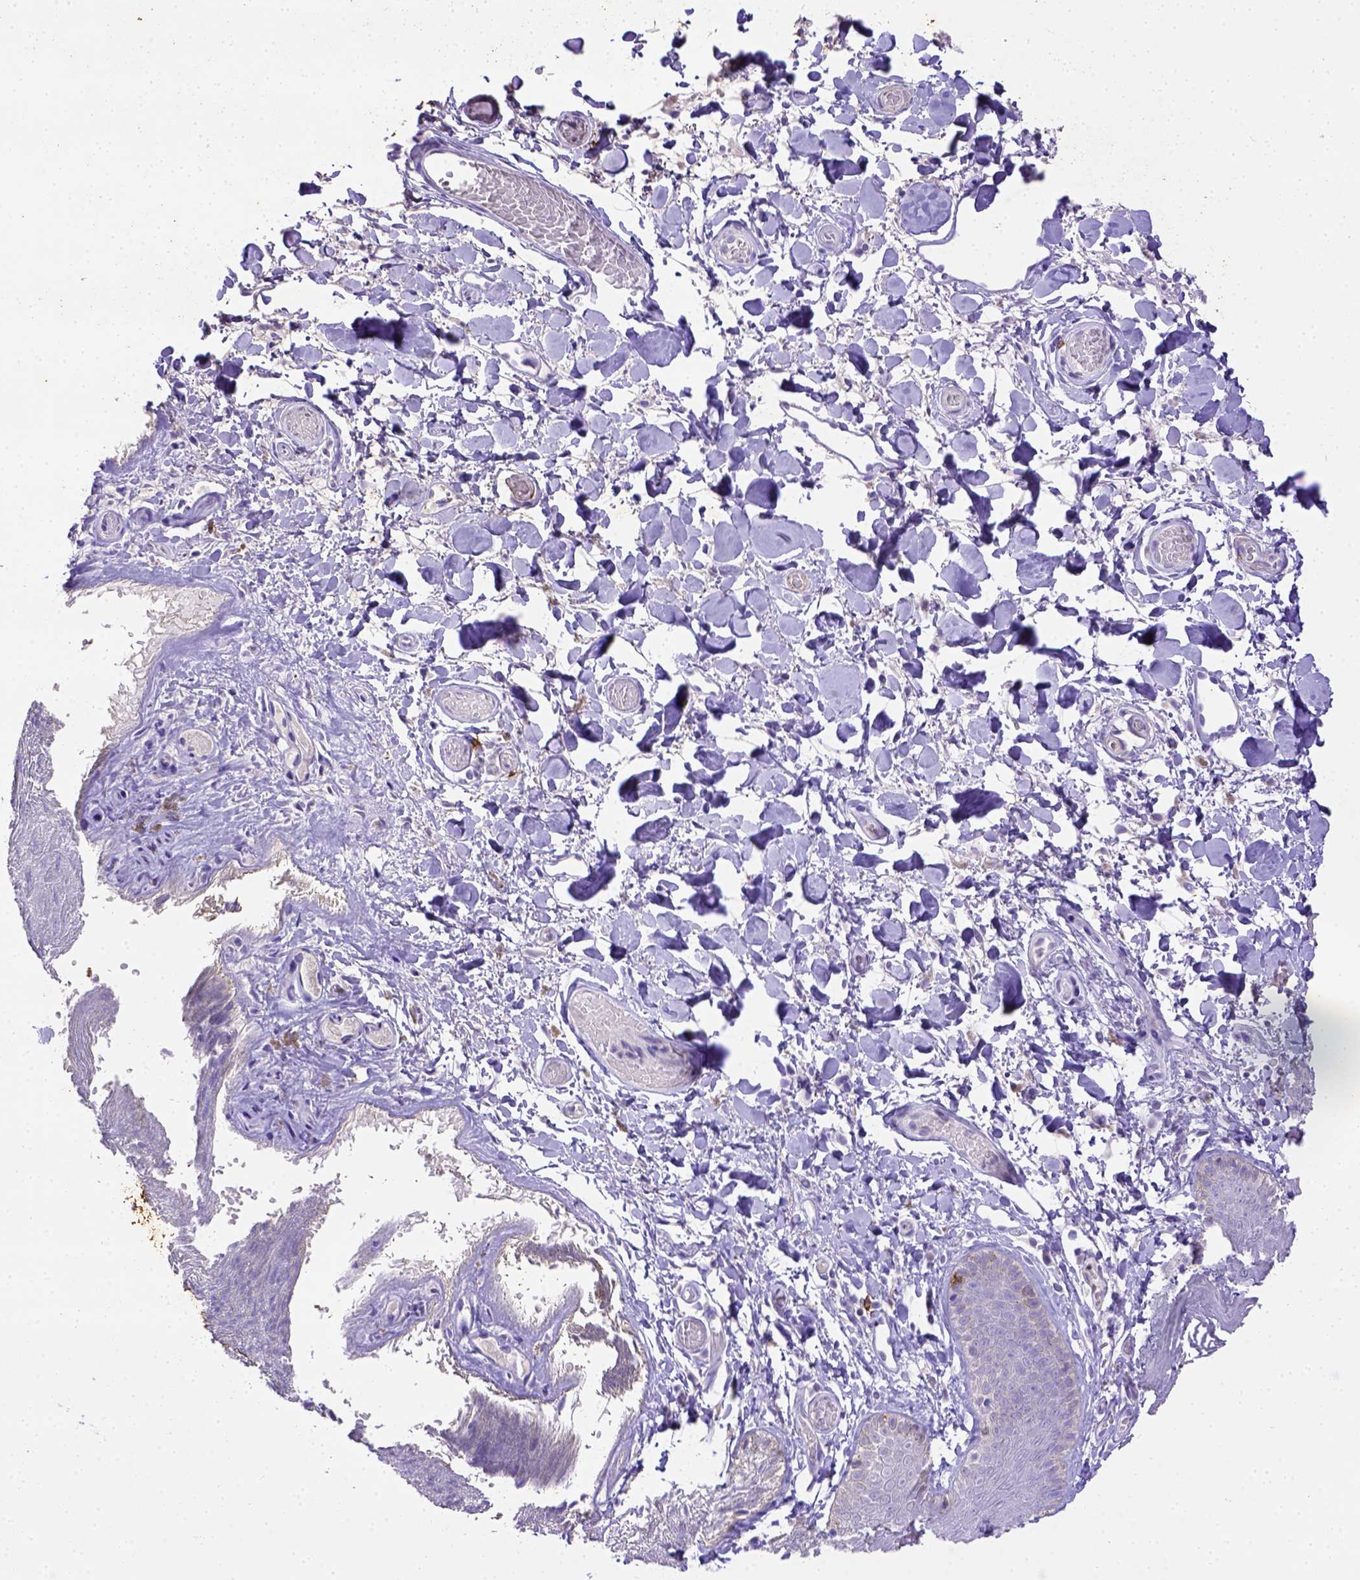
{"staining": {"intensity": "negative", "quantity": "none", "location": "none"}, "tissue": "skin", "cell_type": "Epidermal cells", "image_type": "normal", "snomed": [{"axis": "morphology", "description": "Normal tissue, NOS"}, {"axis": "topography", "description": "Anal"}], "caption": "IHC photomicrograph of unremarkable skin: human skin stained with DAB displays no significant protein positivity in epidermal cells.", "gene": "B3GAT1", "patient": {"sex": "male", "age": 53}}